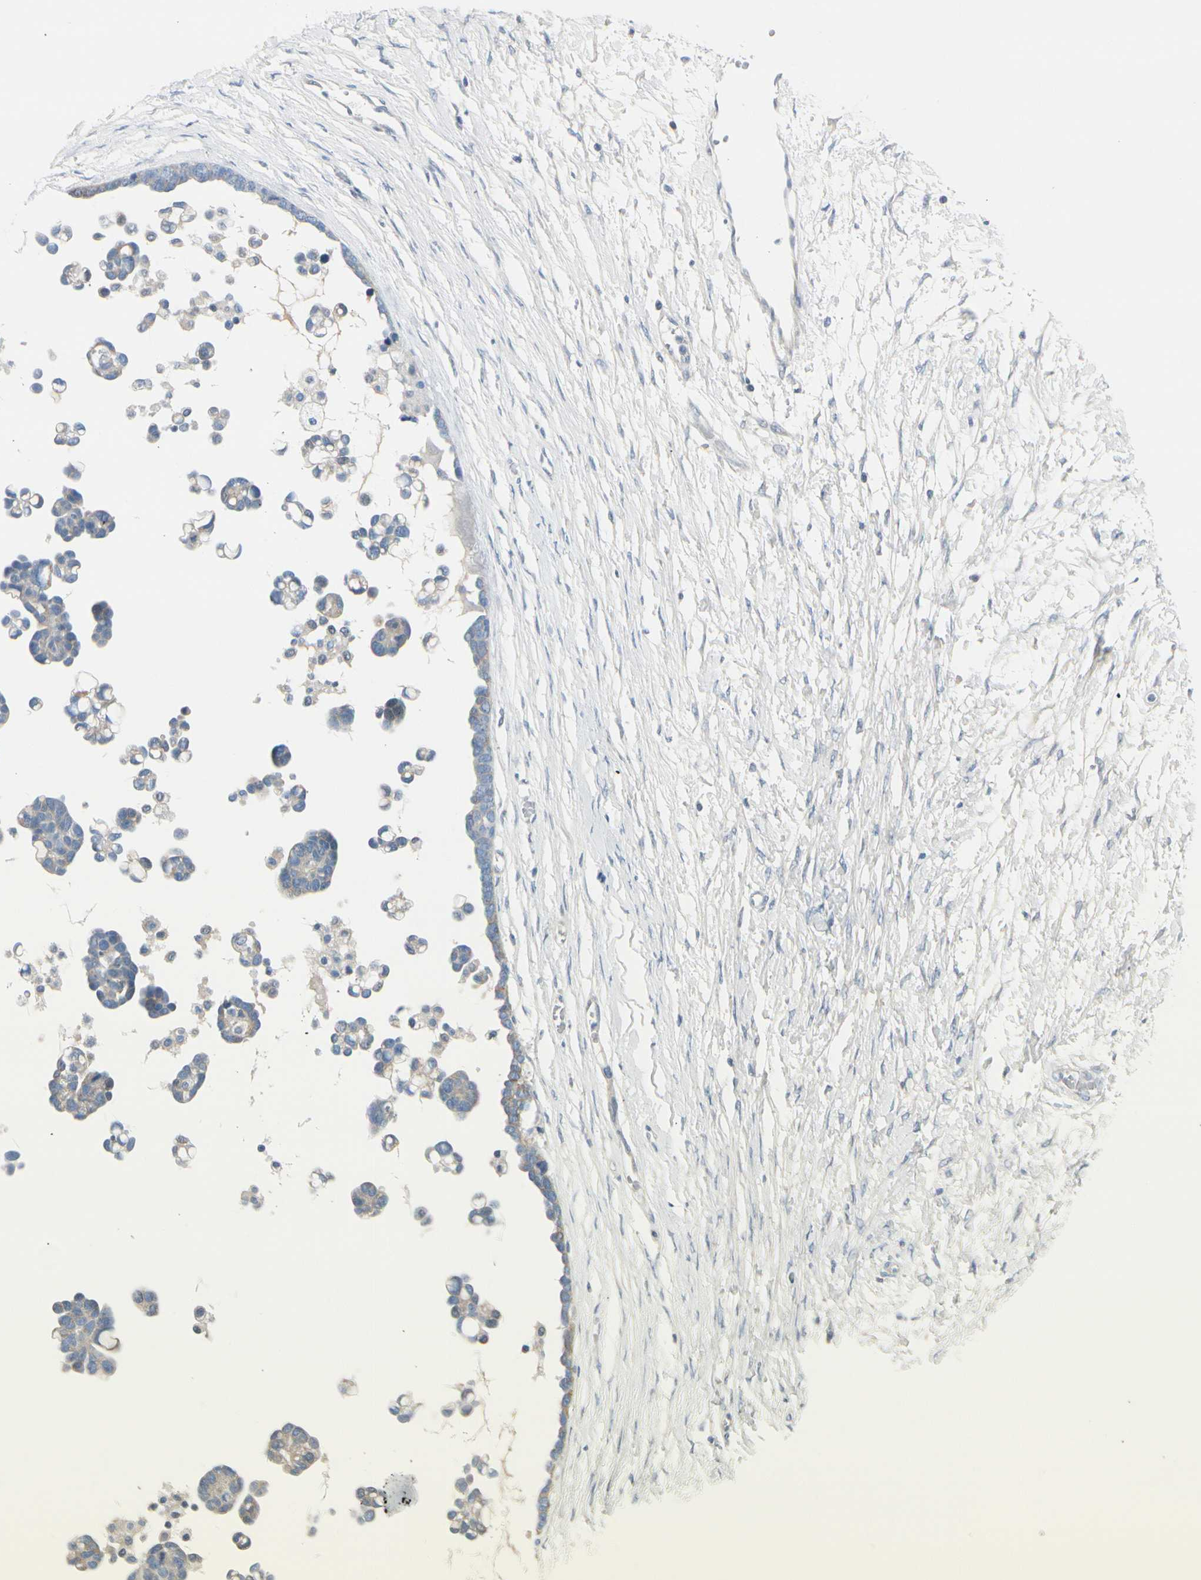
{"staining": {"intensity": "weak", "quantity": "25%-75%", "location": "cytoplasmic/membranous"}, "tissue": "ovarian cancer", "cell_type": "Tumor cells", "image_type": "cancer", "snomed": [{"axis": "morphology", "description": "Cystadenocarcinoma, serous, NOS"}, {"axis": "topography", "description": "Ovary"}], "caption": "A photomicrograph of human ovarian cancer (serous cystadenocarcinoma) stained for a protein demonstrates weak cytoplasmic/membranous brown staining in tumor cells.", "gene": "CDHR5", "patient": {"sex": "female", "age": 54}}